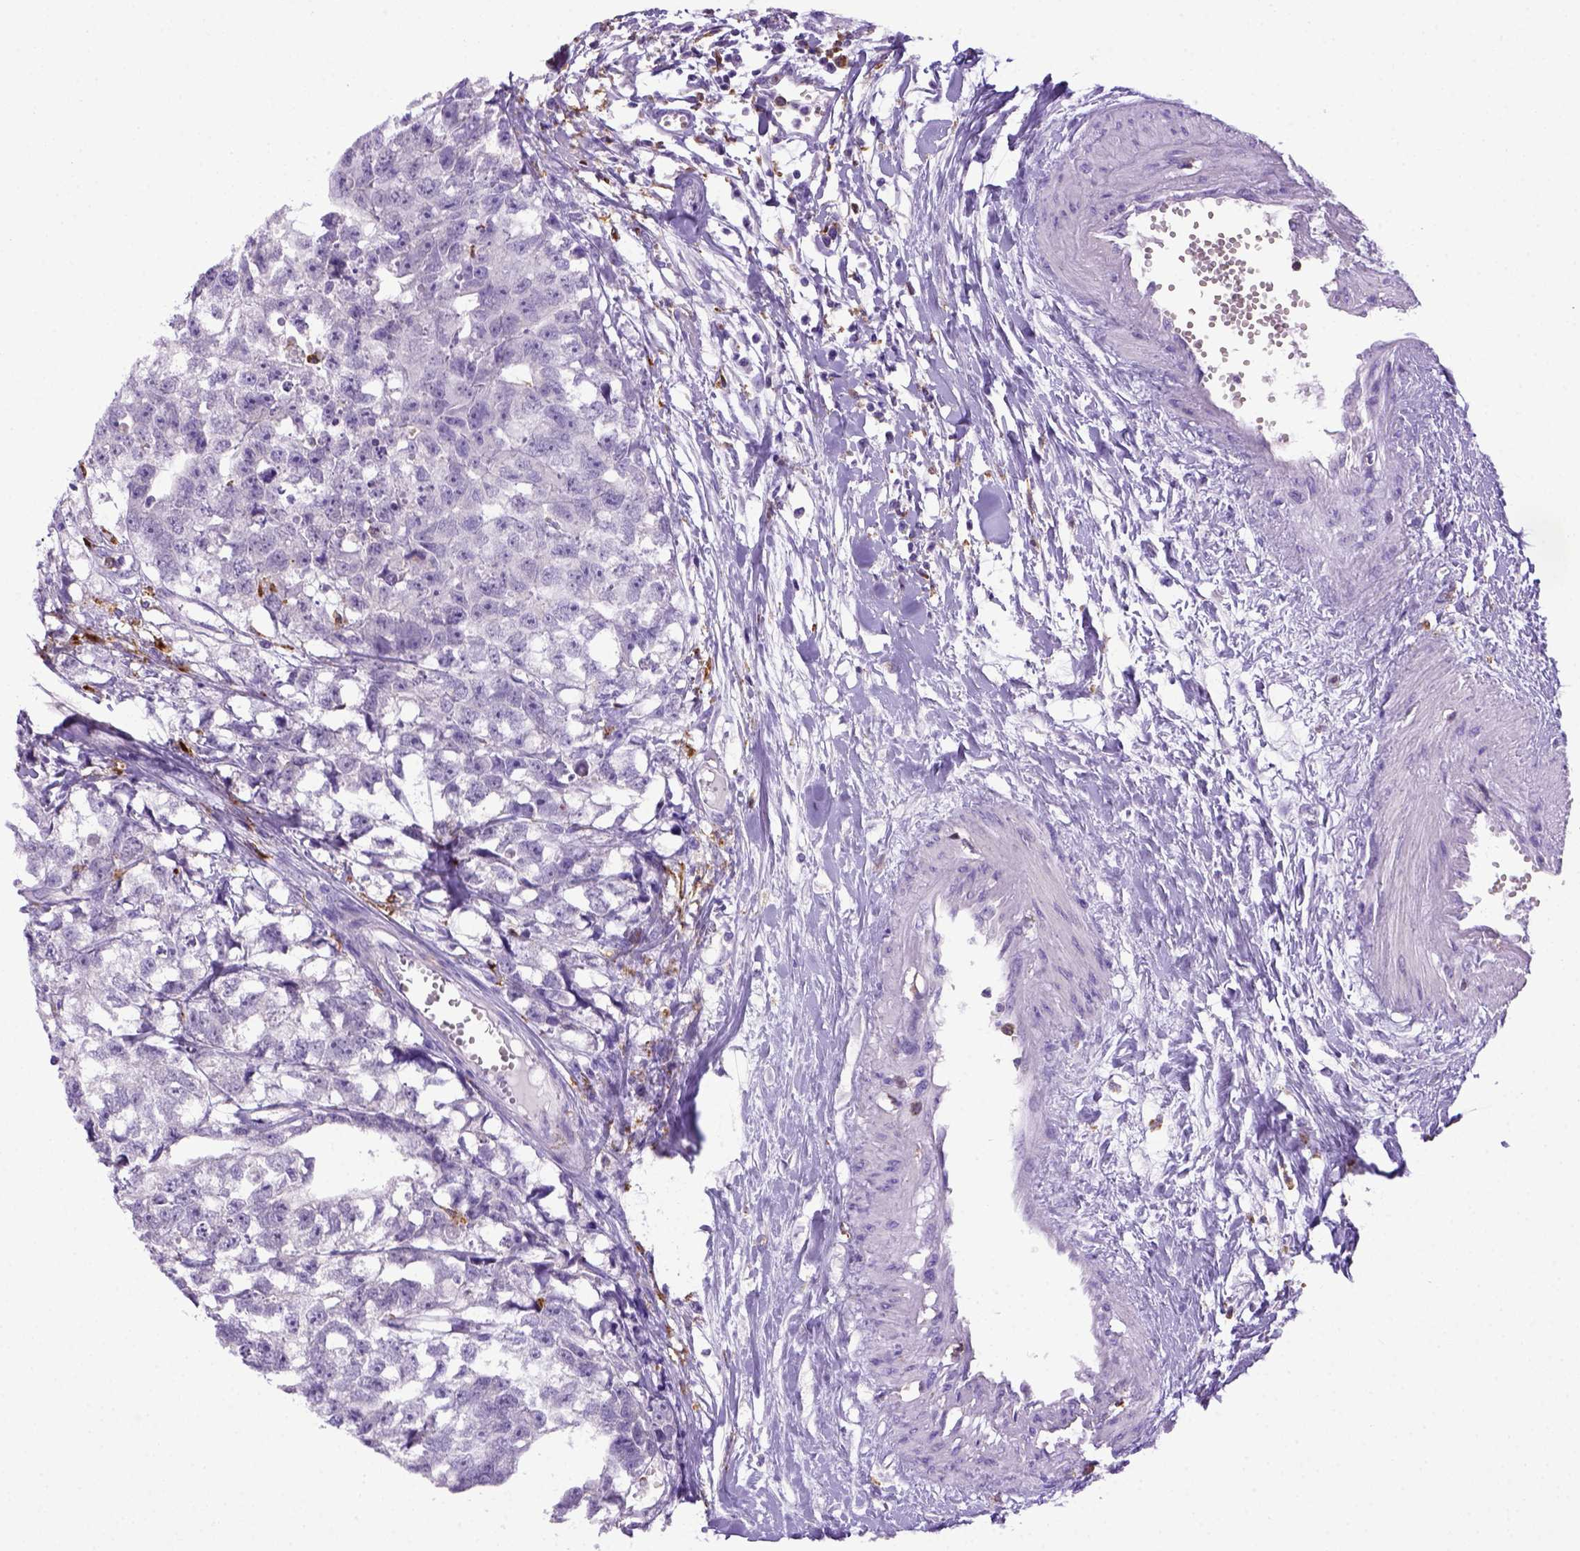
{"staining": {"intensity": "negative", "quantity": "none", "location": "none"}, "tissue": "testis cancer", "cell_type": "Tumor cells", "image_type": "cancer", "snomed": [{"axis": "morphology", "description": "Carcinoma, Embryonal, NOS"}, {"axis": "morphology", "description": "Teratoma, malignant, NOS"}, {"axis": "topography", "description": "Testis"}], "caption": "Testis cancer (teratoma (malignant)) was stained to show a protein in brown. There is no significant staining in tumor cells.", "gene": "CD68", "patient": {"sex": "male", "age": 44}}